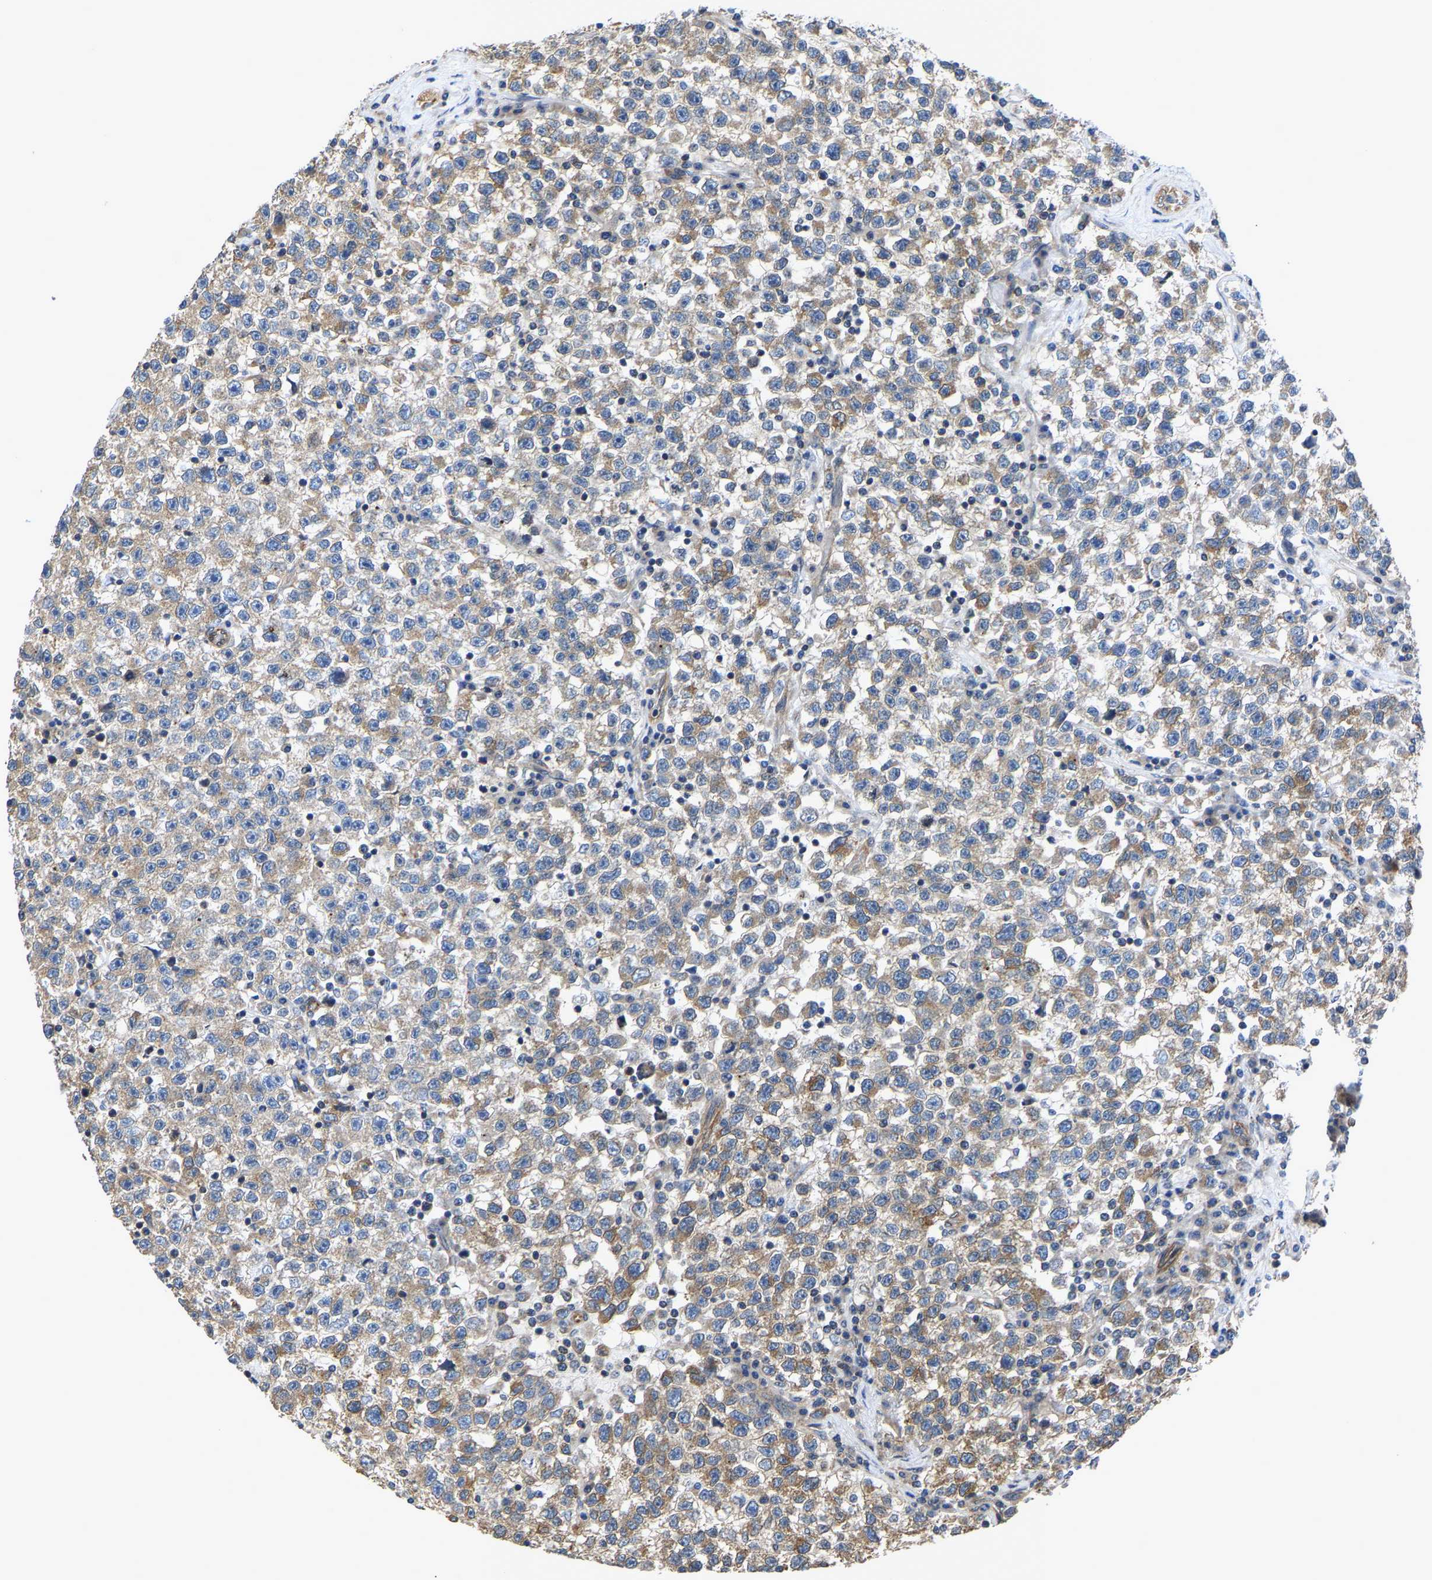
{"staining": {"intensity": "moderate", "quantity": "25%-75%", "location": "cytoplasmic/membranous"}, "tissue": "testis cancer", "cell_type": "Tumor cells", "image_type": "cancer", "snomed": [{"axis": "morphology", "description": "Seminoma, NOS"}, {"axis": "topography", "description": "Testis"}], "caption": "A high-resolution photomicrograph shows immunohistochemistry (IHC) staining of testis cancer, which exhibits moderate cytoplasmic/membranous staining in approximately 25%-75% of tumor cells.", "gene": "ARL6IP5", "patient": {"sex": "male", "age": 22}}